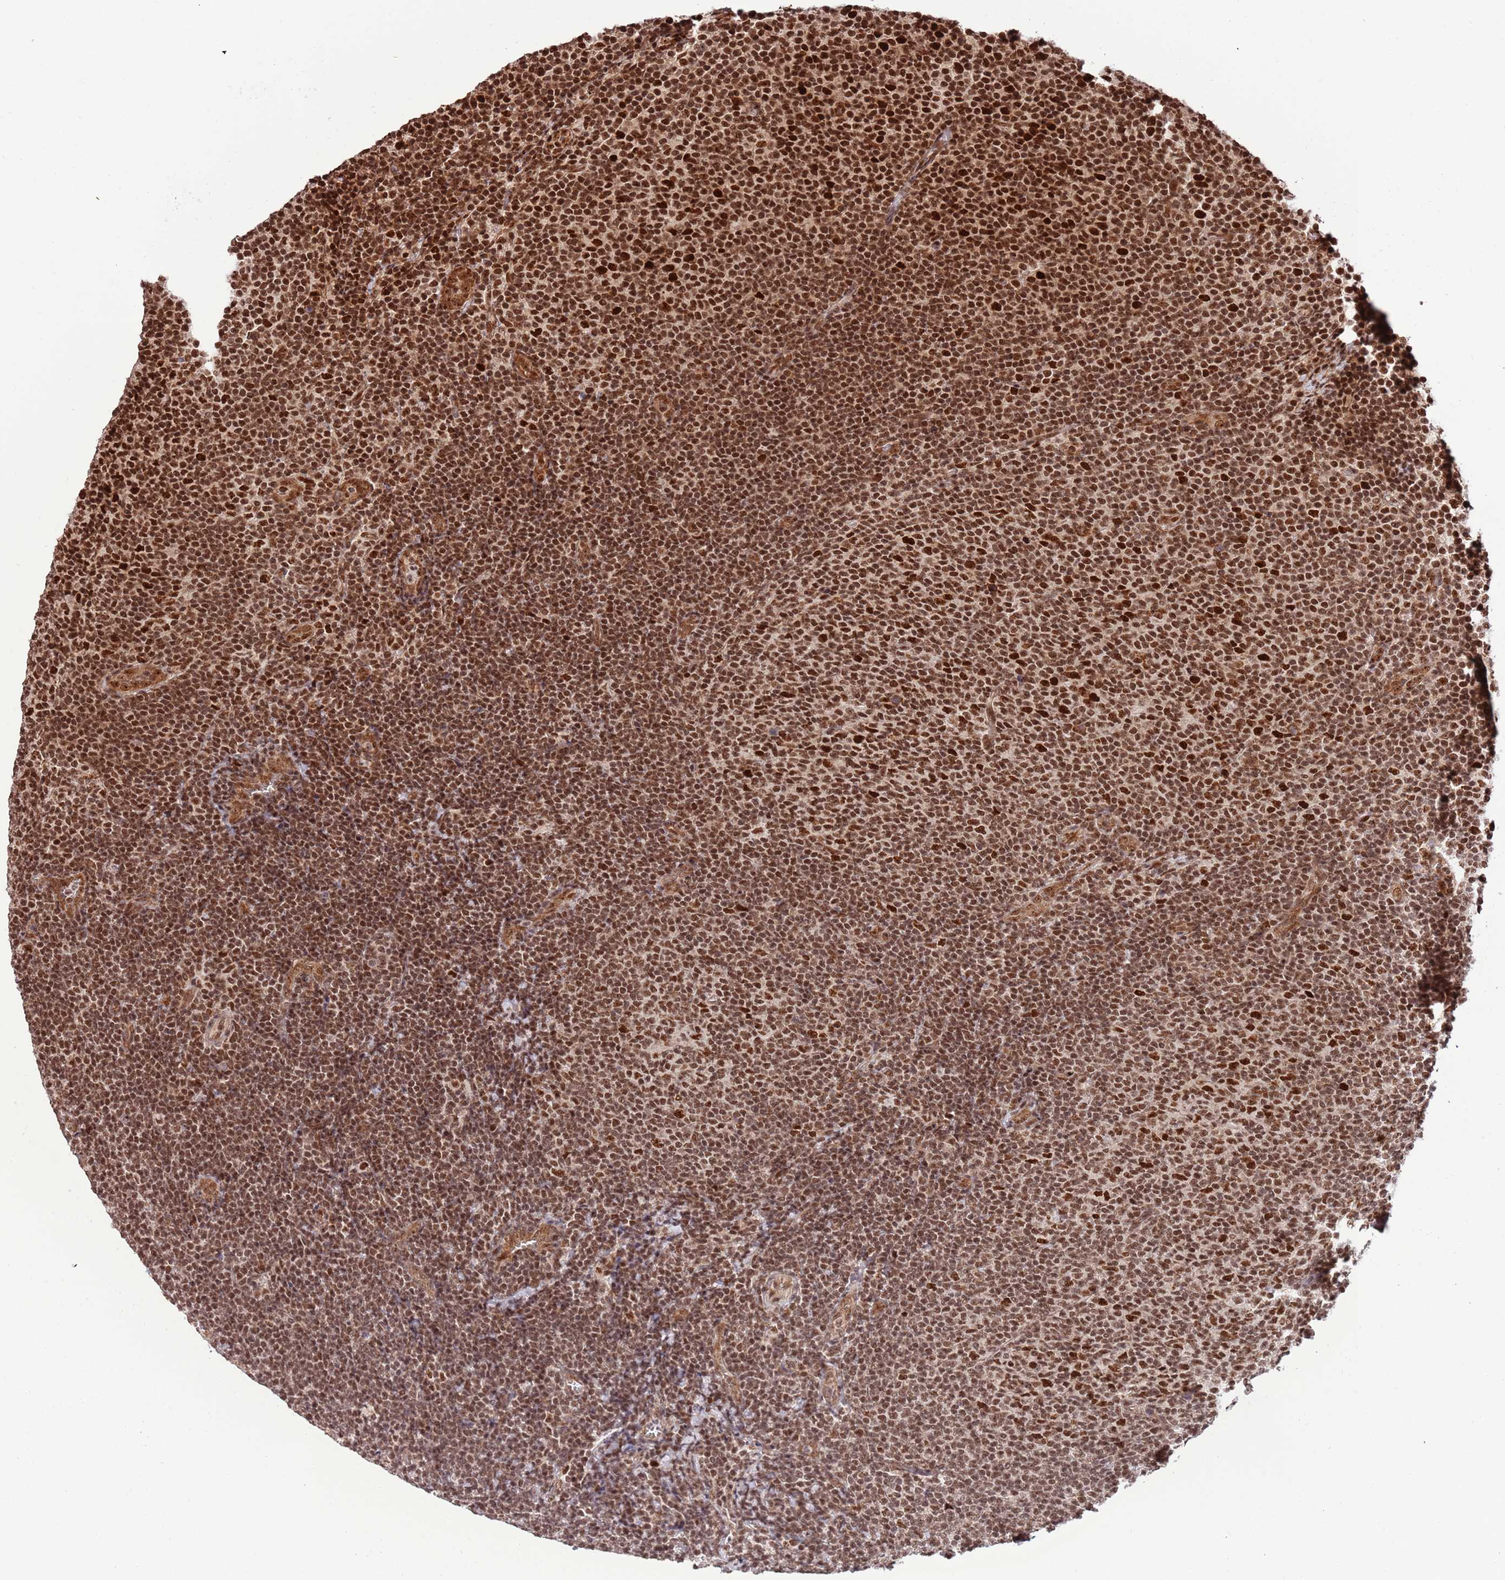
{"staining": {"intensity": "strong", "quantity": ">75%", "location": "nuclear"}, "tissue": "lymphoma", "cell_type": "Tumor cells", "image_type": "cancer", "snomed": [{"axis": "morphology", "description": "Malignant lymphoma, non-Hodgkin's type, Low grade"}, {"axis": "topography", "description": "Lymph node"}], "caption": "Tumor cells display high levels of strong nuclear positivity in about >75% of cells in lymphoma.", "gene": "RIF1", "patient": {"sex": "male", "age": 66}}